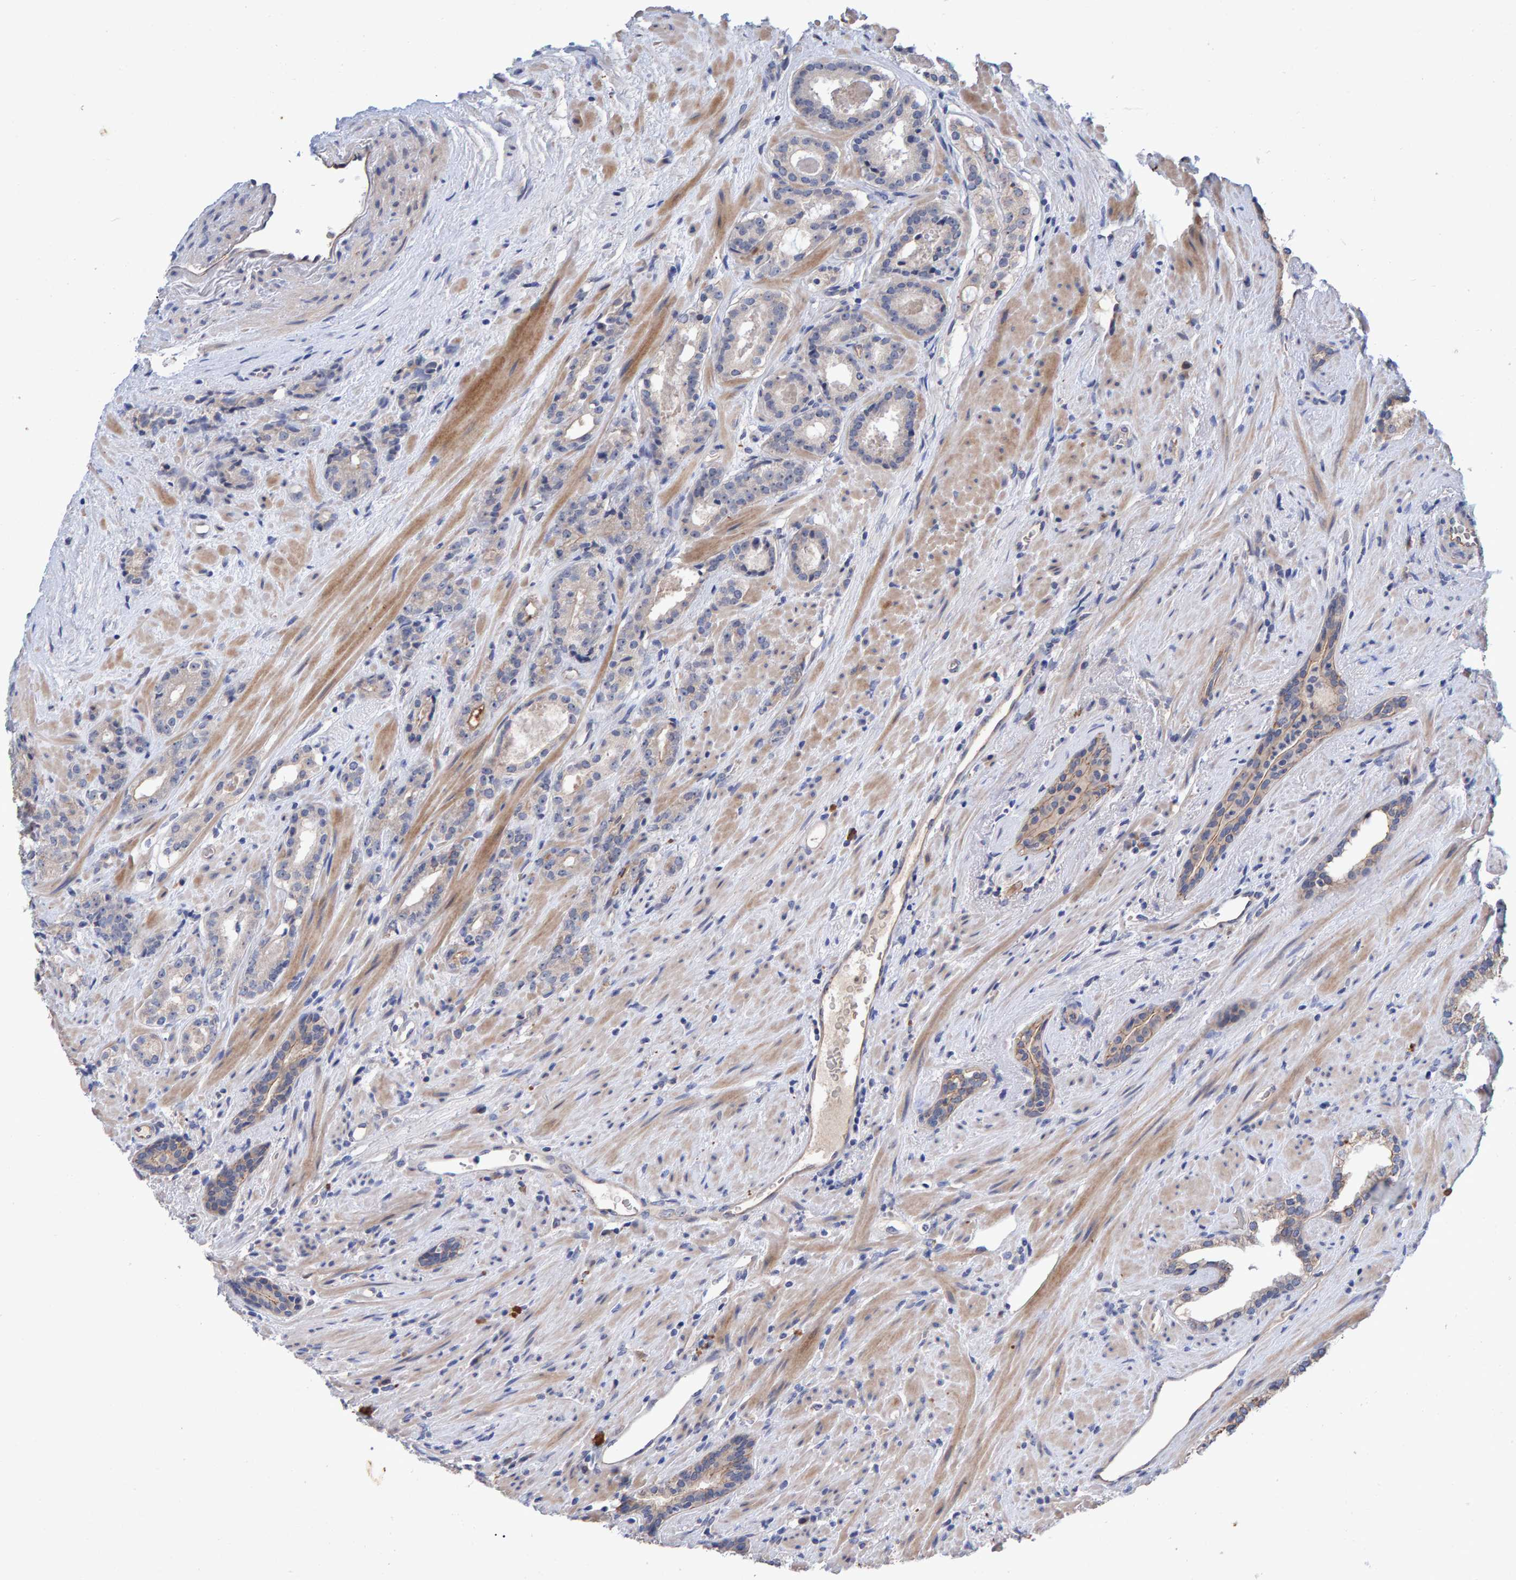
{"staining": {"intensity": "negative", "quantity": "none", "location": "none"}, "tissue": "prostate cancer", "cell_type": "Tumor cells", "image_type": "cancer", "snomed": [{"axis": "morphology", "description": "Adenocarcinoma, High grade"}, {"axis": "topography", "description": "Prostate"}], "caption": "Micrograph shows no protein staining in tumor cells of prostate cancer tissue. Brightfield microscopy of immunohistochemistry (IHC) stained with DAB (brown) and hematoxylin (blue), captured at high magnification.", "gene": "EFR3A", "patient": {"sex": "male", "age": 71}}